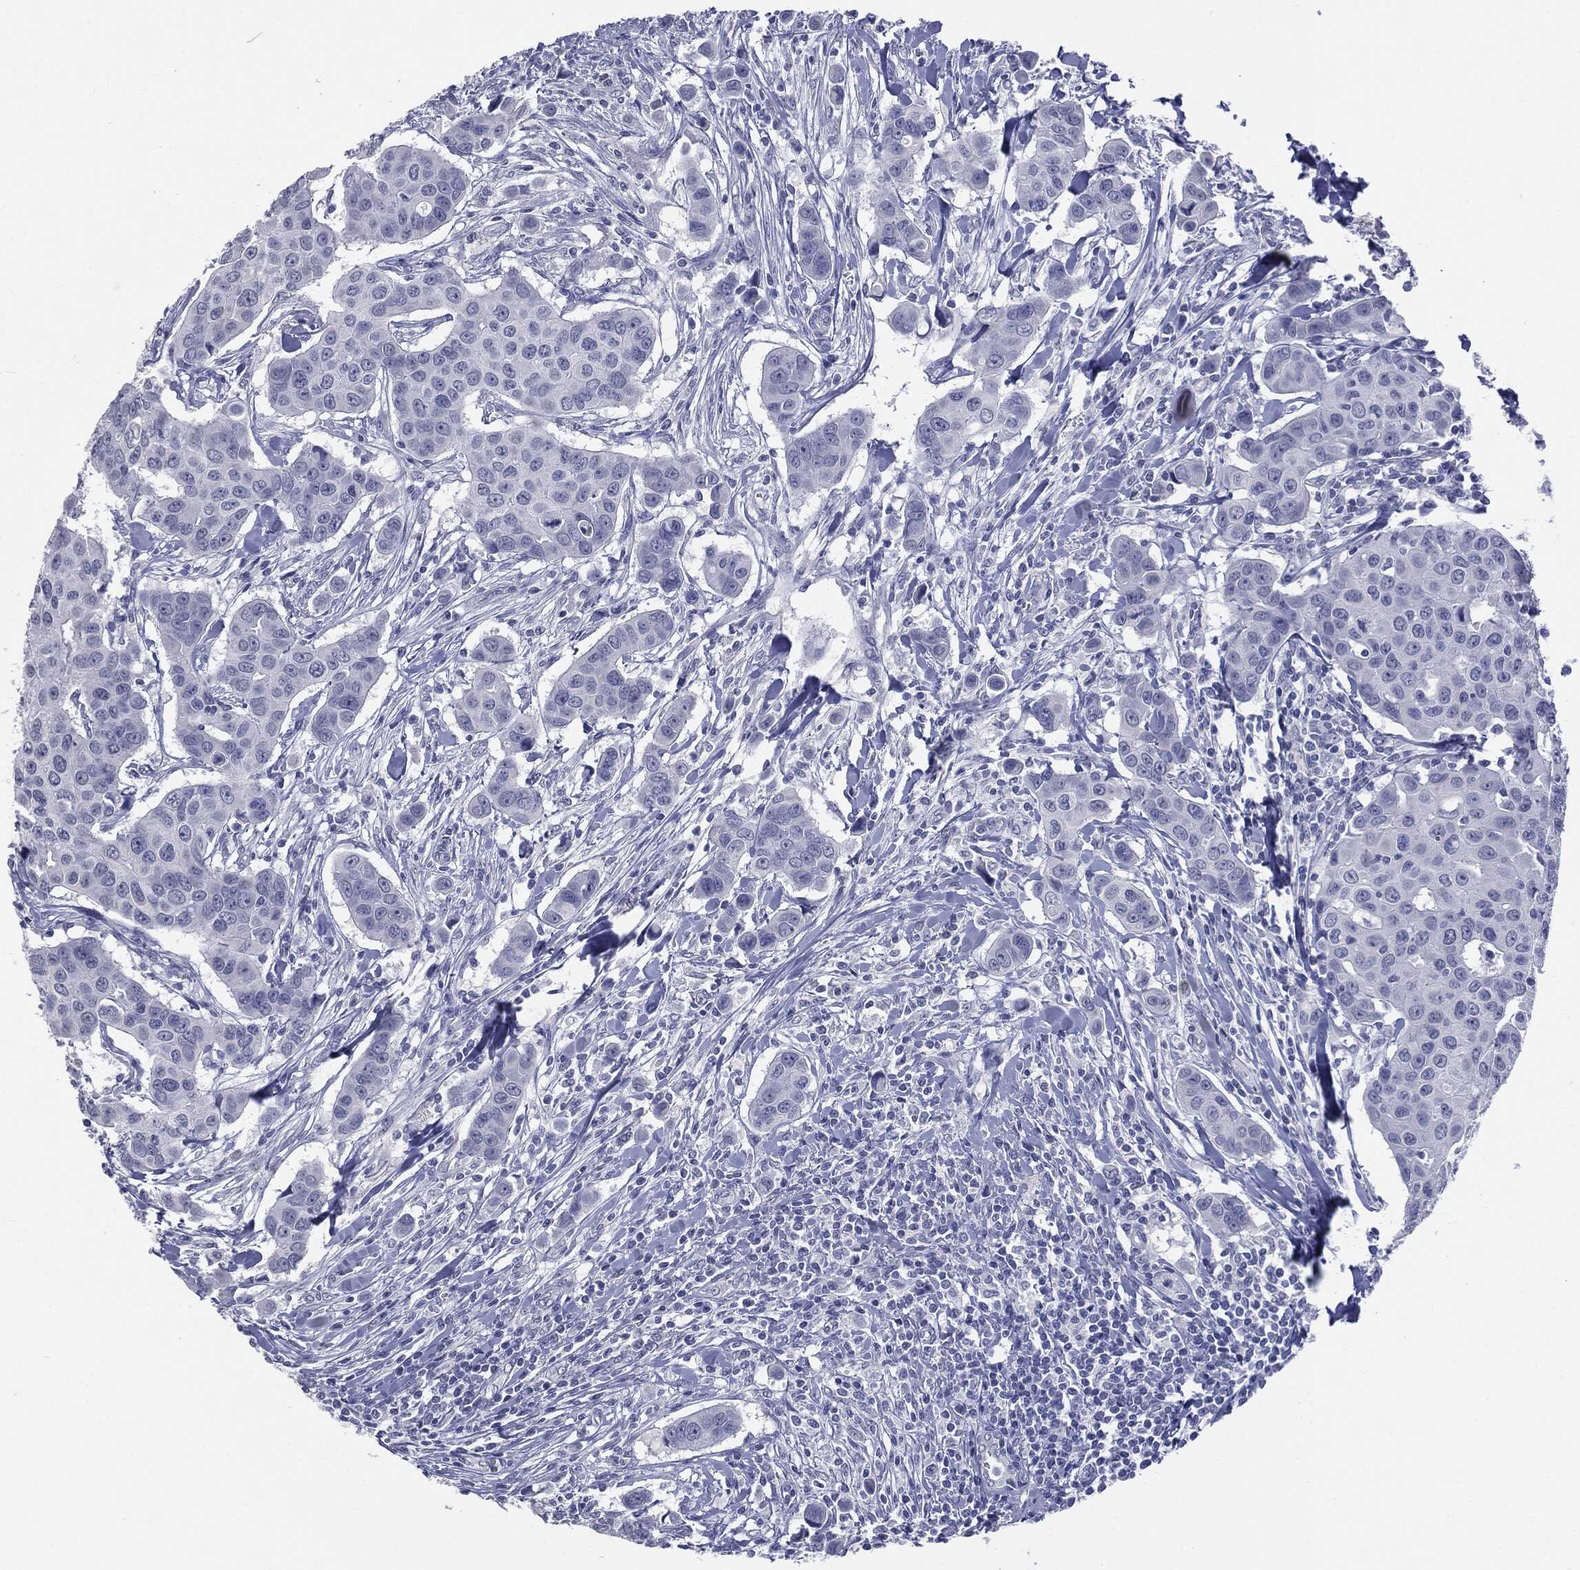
{"staining": {"intensity": "negative", "quantity": "none", "location": "none"}, "tissue": "breast cancer", "cell_type": "Tumor cells", "image_type": "cancer", "snomed": [{"axis": "morphology", "description": "Duct carcinoma"}, {"axis": "topography", "description": "Breast"}], "caption": "Immunohistochemistry (IHC) image of breast cancer (infiltrating ductal carcinoma) stained for a protein (brown), which displays no positivity in tumor cells. The staining is performed using DAB (3,3'-diaminobenzidine) brown chromogen with nuclei counter-stained in using hematoxylin.", "gene": "TSHB", "patient": {"sex": "female", "age": 24}}